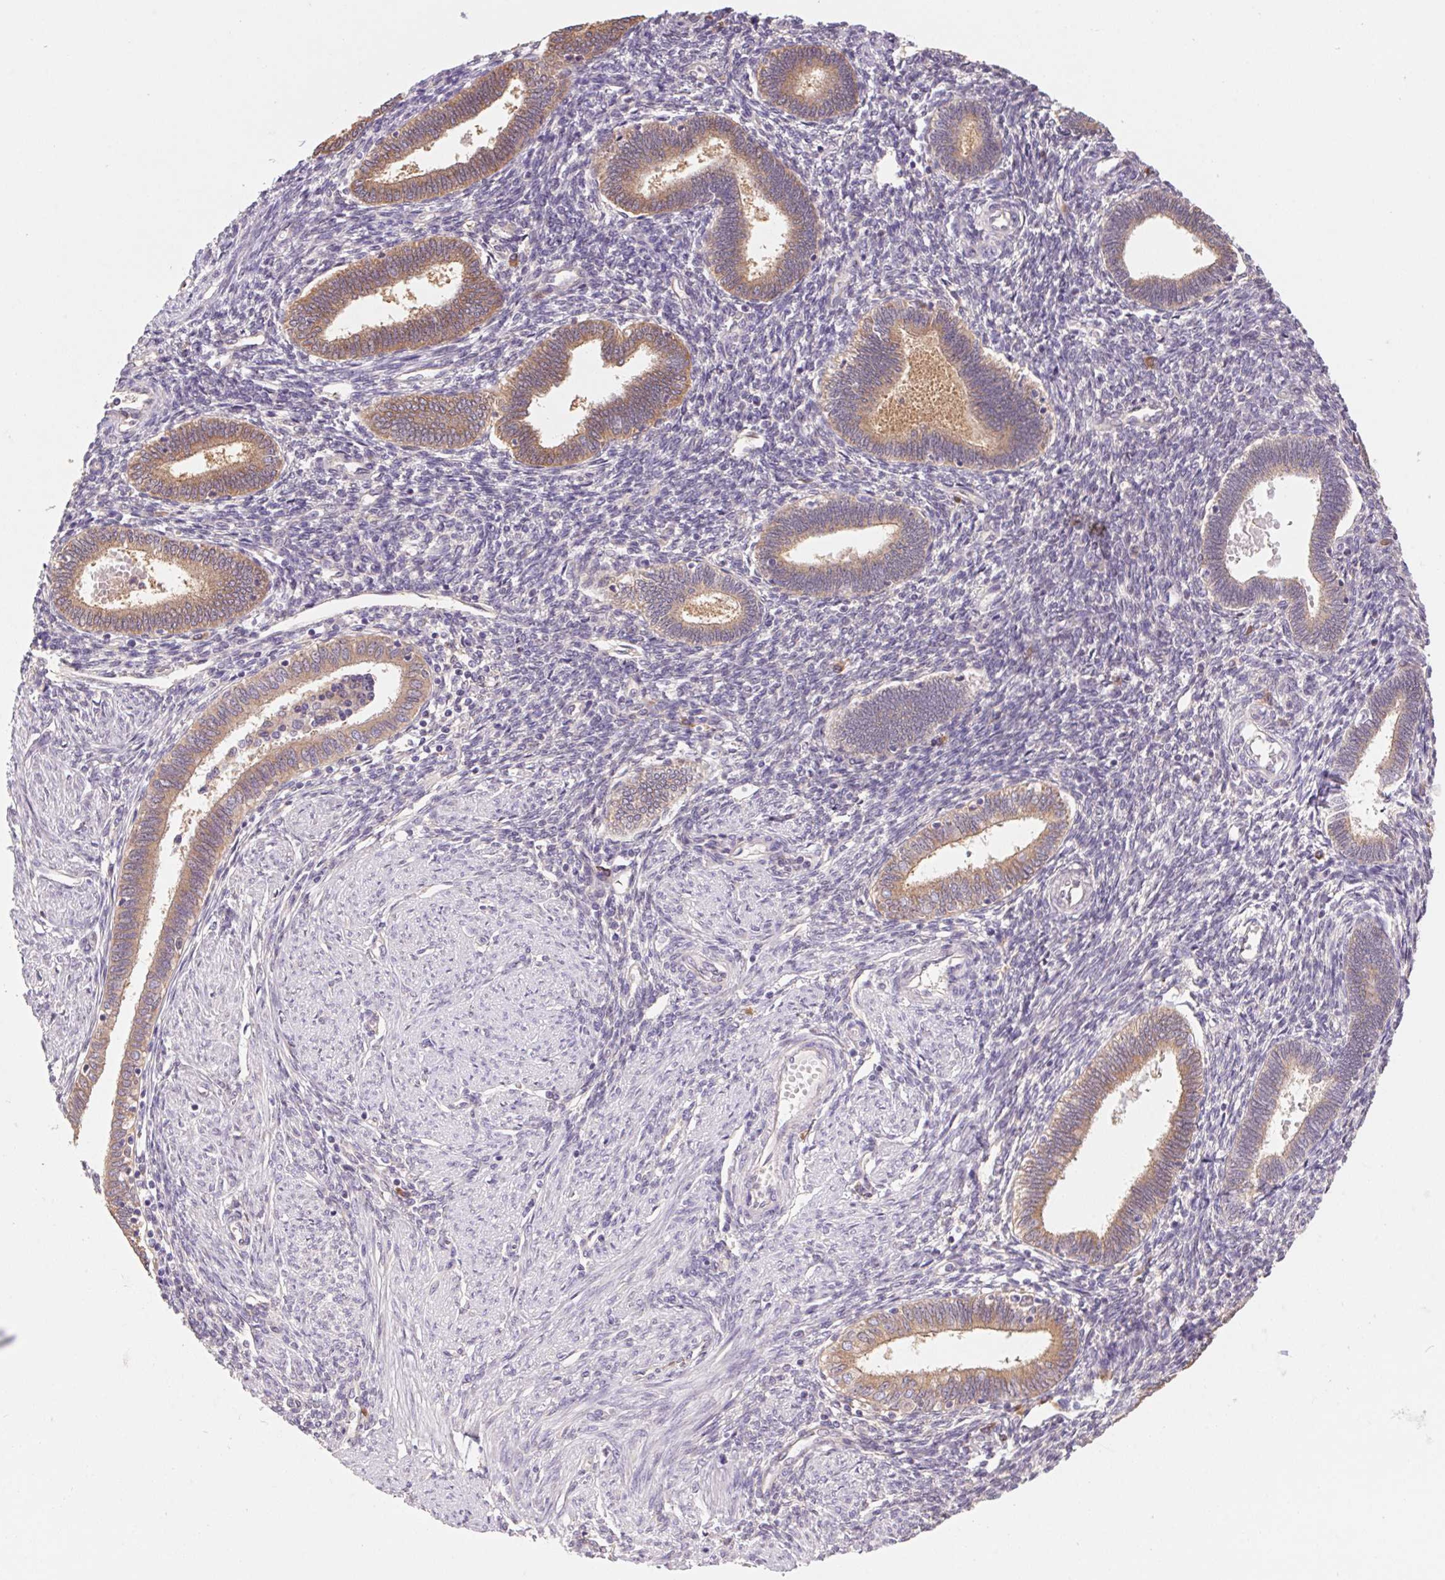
{"staining": {"intensity": "negative", "quantity": "none", "location": "none"}, "tissue": "endometrium", "cell_type": "Cells in endometrial stroma", "image_type": "normal", "snomed": [{"axis": "morphology", "description": "Normal tissue, NOS"}, {"axis": "topography", "description": "Endometrium"}], "caption": "Immunohistochemical staining of benign endometrium displays no significant staining in cells in endometrial stroma.", "gene": "RAB1A", "patient": {"sex": "female", "age": 42}}